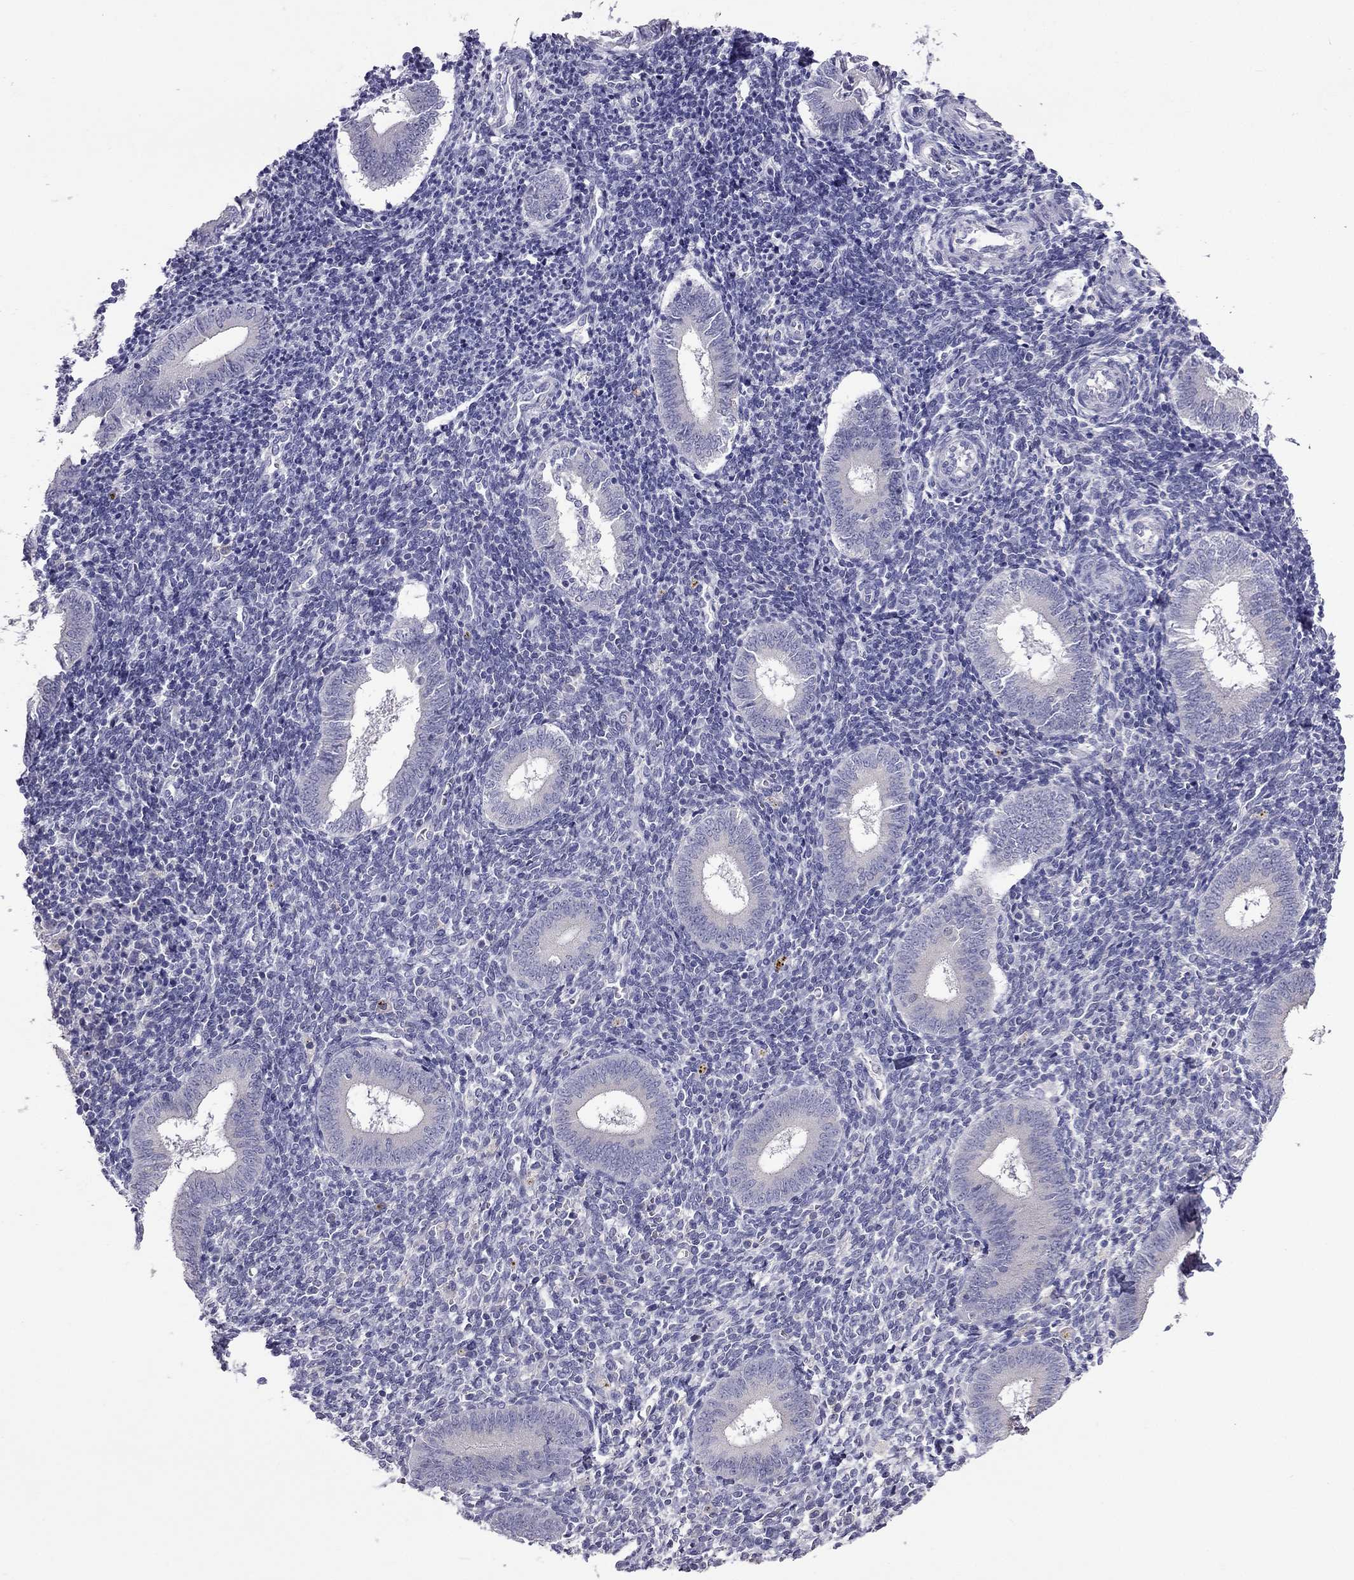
{"staining": {"intensity": "negative", "quantity": "none", "location": "none"}, "tissue": "endometrium", "cell_type": "Cells in endometrial stroma", "image_type": "normal", "snomed": [{"axis": "morphology", "description": "Normal tissue, NOS"}, {"axis": "topography", "description": "Endometrium"}], "caption": "DAB immunohistochemical staining of unremarkable human endometrium shows no significant positivity in cells in endometrial stroma.", "gene": "SCNN1D", "patient": {"sex": "female", "age": 25}}